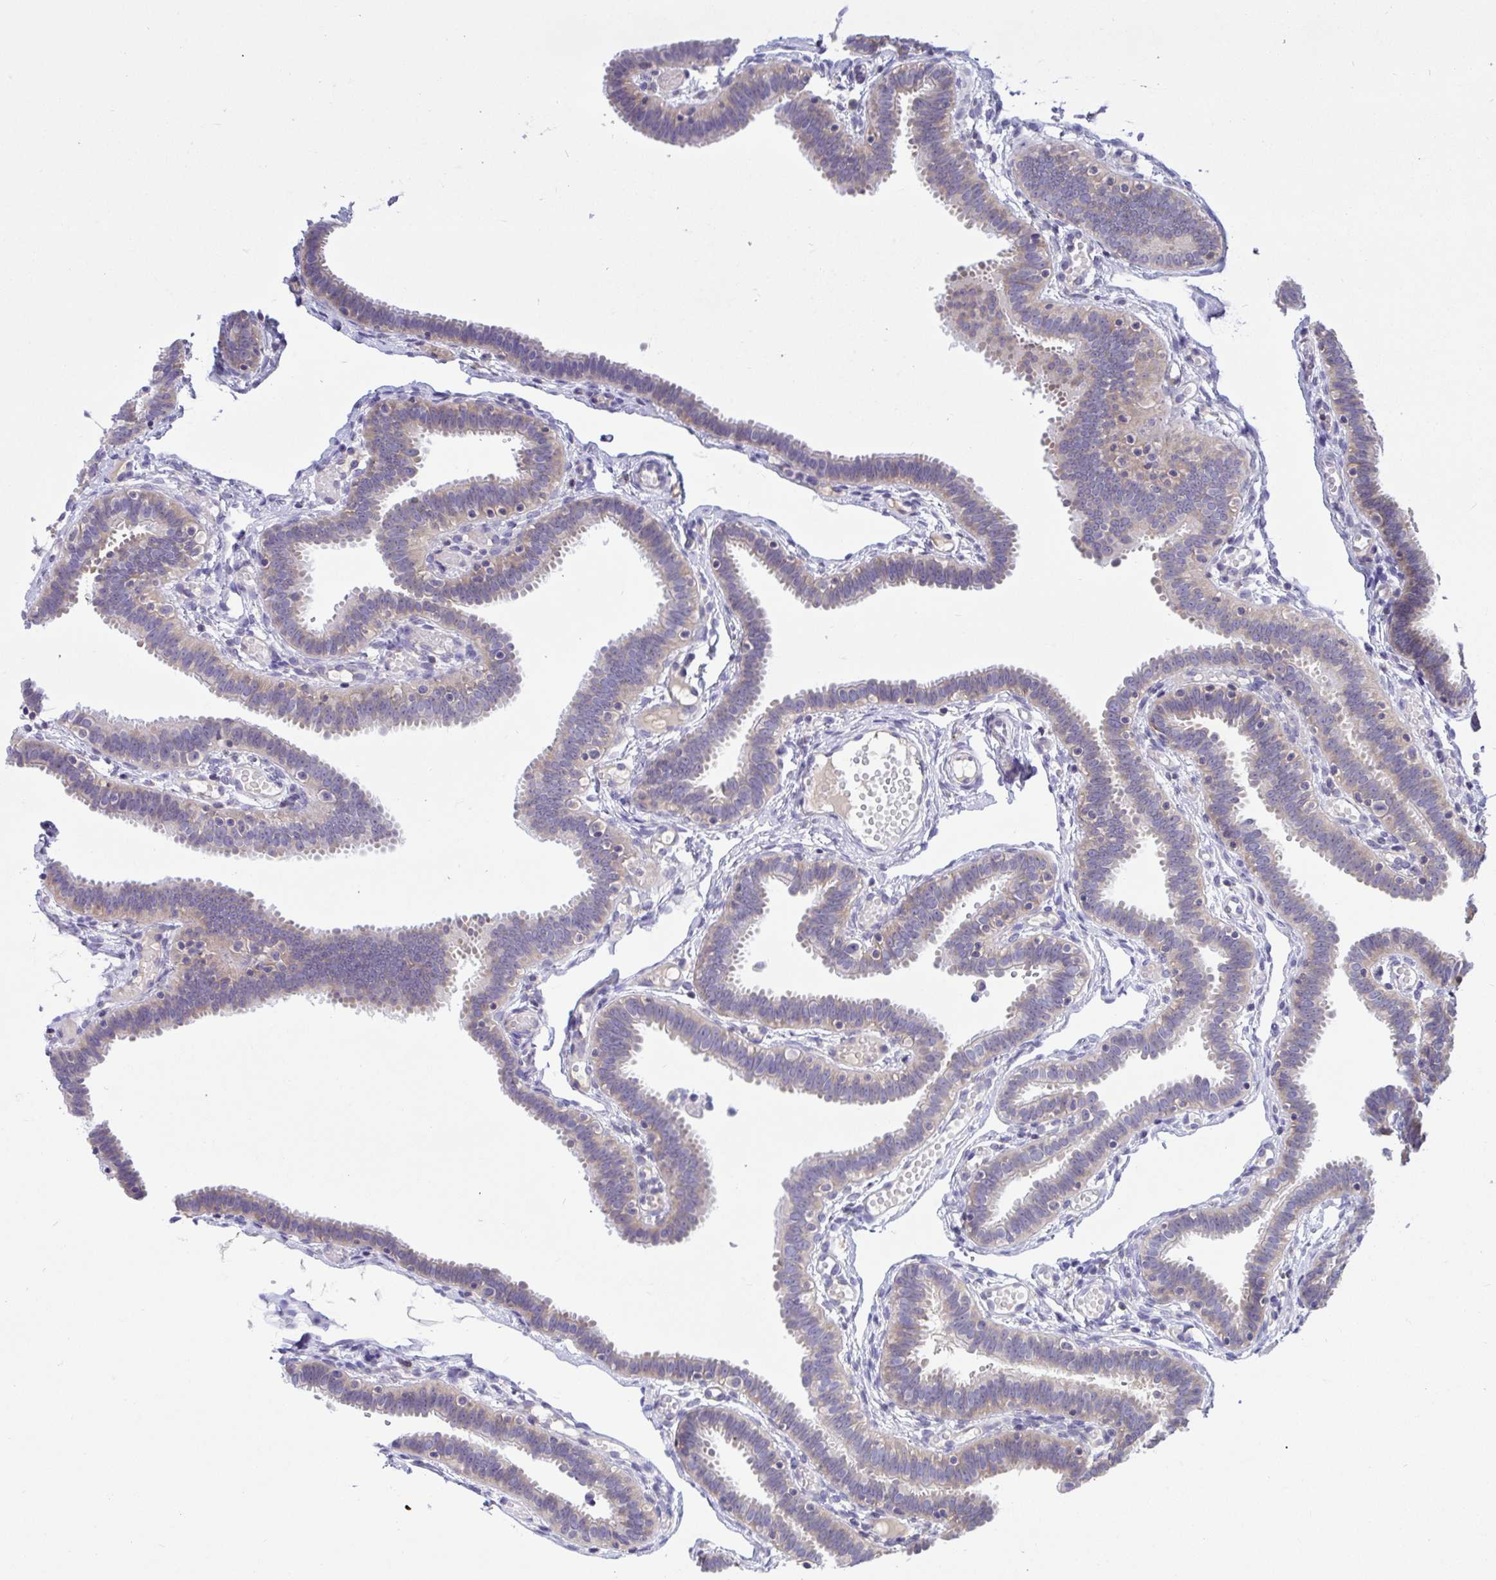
{"staining": {"intensity": "weak", "quantity": "25%-75%", "location": "cytoplasmic/membranous"}, "tissue": "fallopian tube", "cell_type": "Glandular cells", "image_type": "normal", "snomed": [{"axis": "morphology", "description": "Normal tissue, NOS"}, {"axis": "topography", "description": "Fallopian tube"}], "caption": "Fallopian tube stained with a brown dye exhibits weak cytoplasmic/membranous positive expression in about 25%-75% of glandular cells.", "gene": "TMEM41A", "patient": {"sex": "female", "age": 37}}